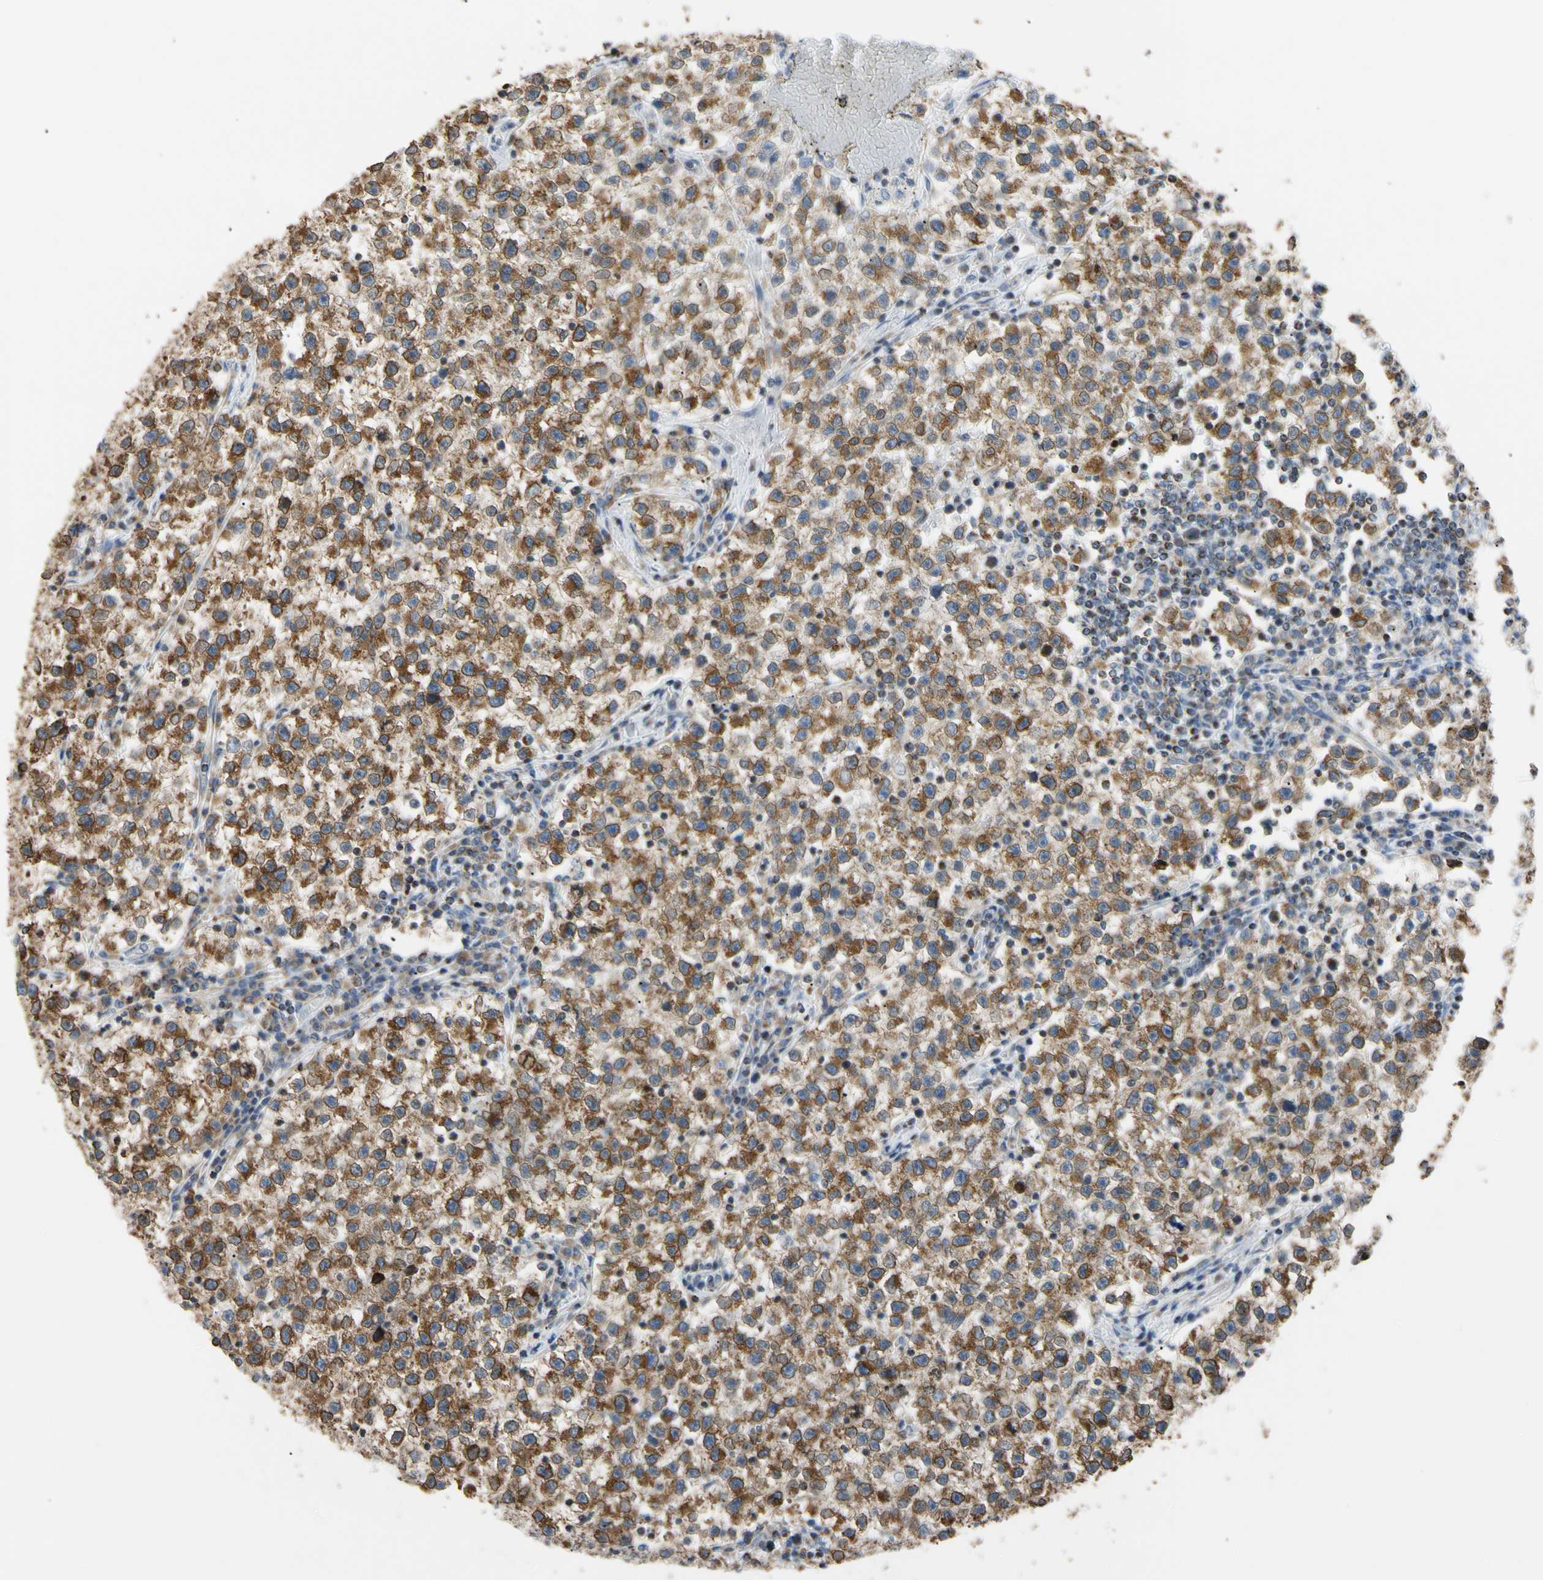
{"staining": {"intensity": "strong", "quantity": ">75%", "location": "cytoplasmic/membranous"}, "tissue": "testis cancer", "cell_type": "Tumor cells", "image_type": "cancer", "snomed": [{"axis": "morphology", "description": "Seminoma, NOS"}, {"axis": "topography", "description": "Testis"}], "caption": "Brown immunohistochemical staining in seminoma (testis) exhibits strong cytoplasmic/membranous positivity in about >75% of tumor cells.", "gene": "PLGRKT", "patient": {"sex": "male", "age": 22}}